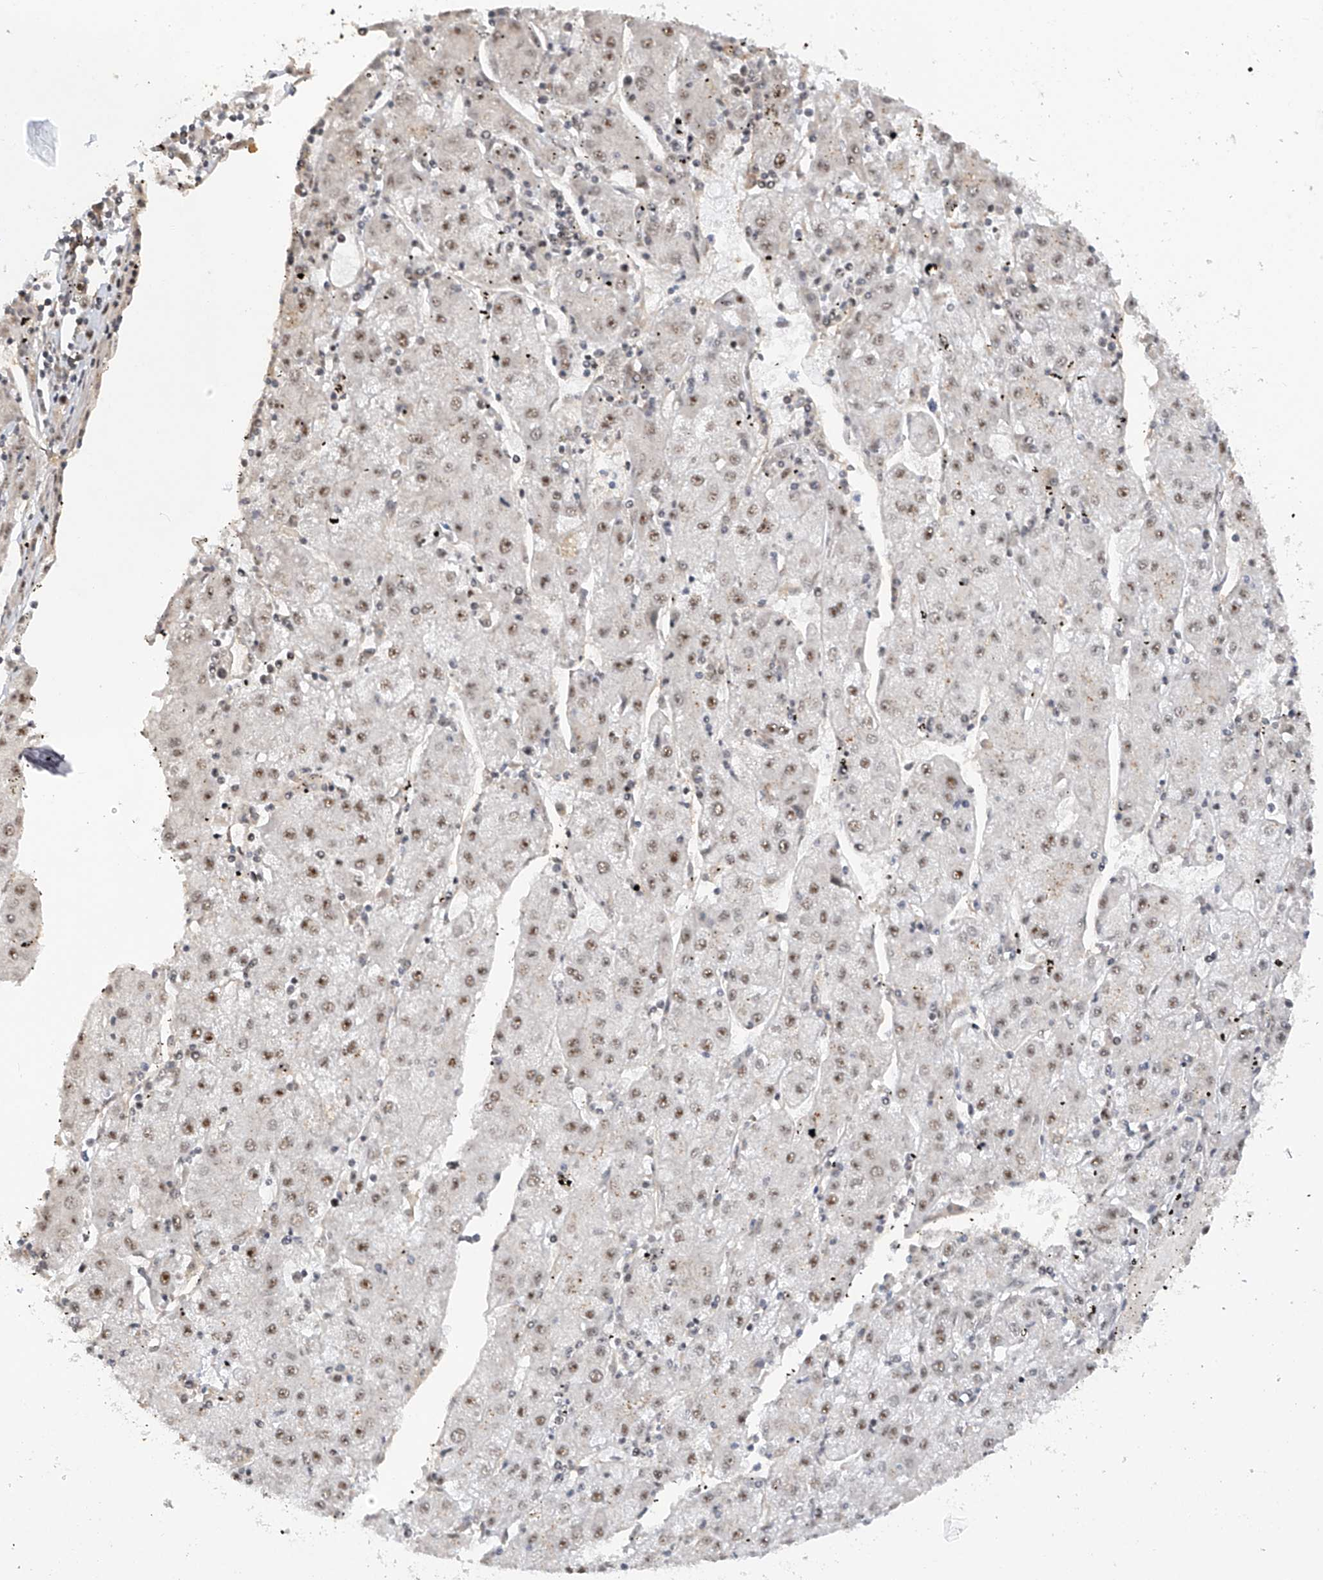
{"staining": {"intensity": "weak", "quantity": "25%-75%", "location": "nuclear"}, "tissue": "liver cancer", "cell_type": "Tumor cells", "image_type": "cancer", "snomed": [{"axis": "morphology", "description": "Carcinoma, Hepatocellular, NOS"}, {"axis": "topography", "description": "Liver"}], "caption": "High-power microscopy captured an immunohistochemistry (IHC) micrograph of liver cancer (hepatocellular carcinoma), revealing weak nuclear staining in about 25%-75% of tumor cells. Nuclei are stained in blue.", "gene": "C1orf131", "patient": {"sex": "male", "age": 72}}